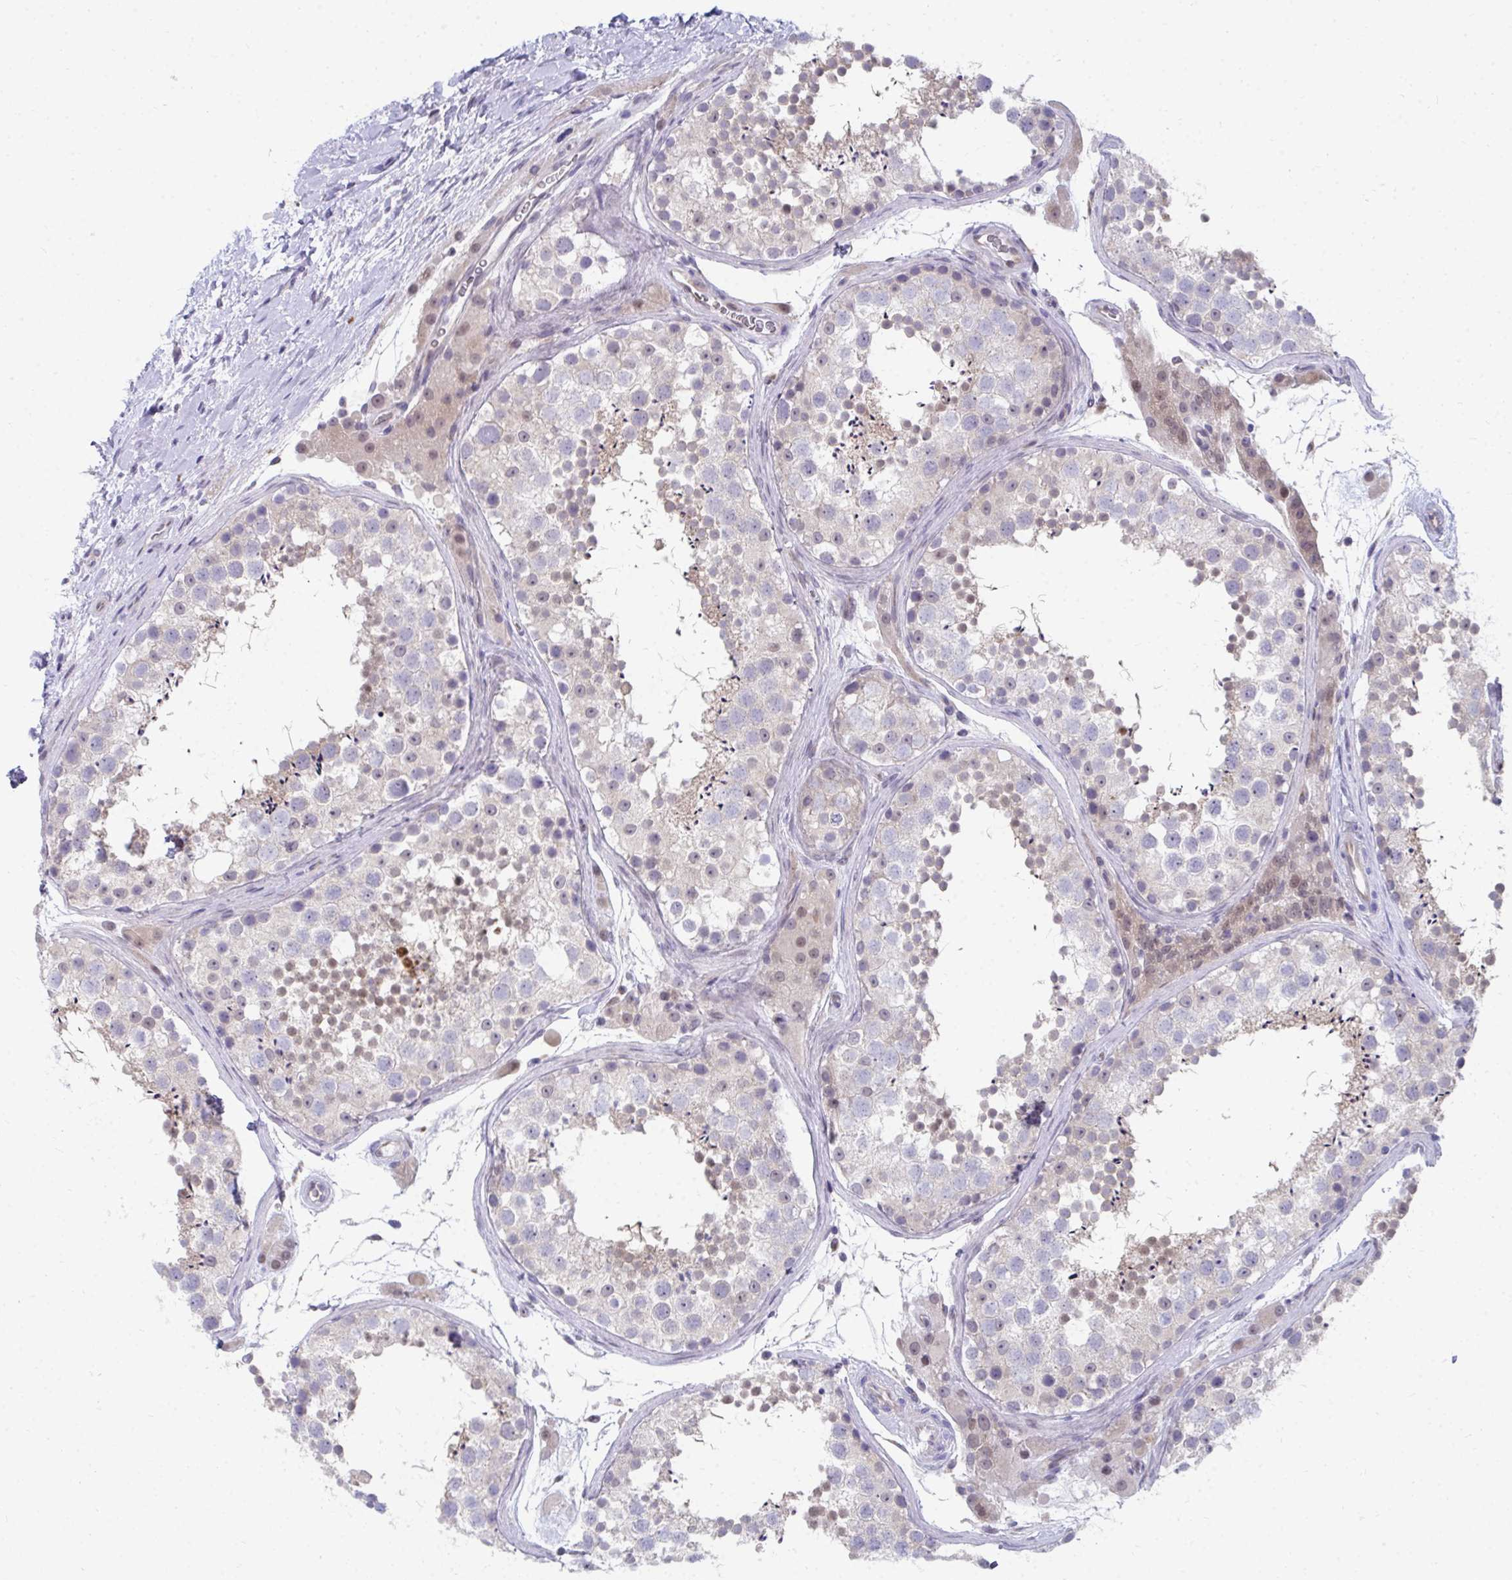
{"staining": {"intensity": "moderate", "quantity": "<25%", "location": "cytoplasmic/membranous,nuclear"}, "tissue": "testis", "cell_type": "Cells in seminiferous ducts", "image_type": "normal", "snomed": [{"axis": "morphology", "description": "Normal tissue, NOS"}, {"axis": "topography", "description": "Testis"}], "caption": "Human testis stained for a protein (brown) shows moderate cytoplasmic/membranous,nuclear positive positivity in approximately <25% of cells in seminiferous ducts.", "gene": "MROH8", "patient": {"sex": "male", "age": 41}}